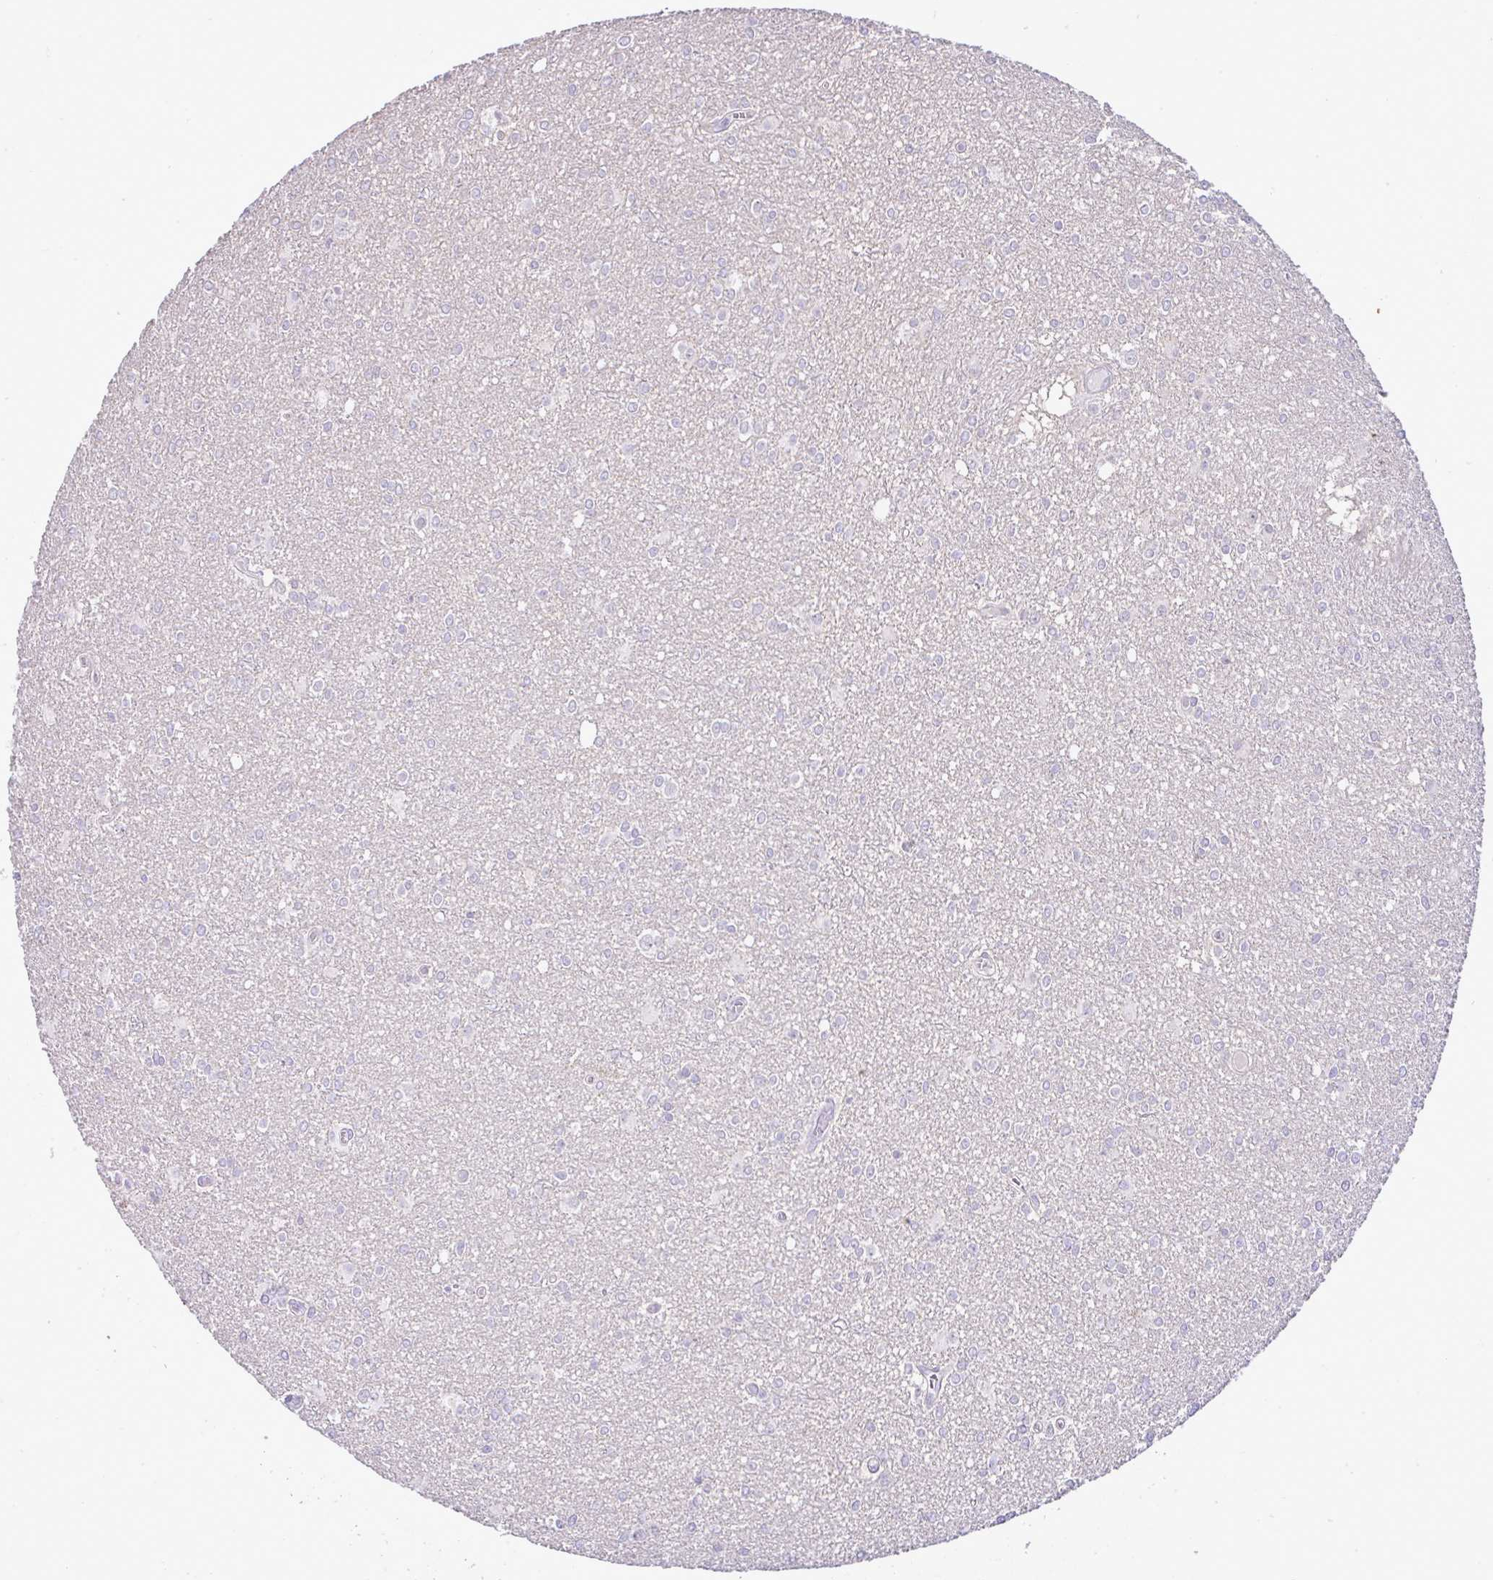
{"staining": {"intensity": "negative", "quantity": "none", "location": "none"}, "tissue": "glioma", "cell_type": "Tumor cells", "image_type": "cancer", "snomed": [{"axis": "morphology", "description": "Glioma, malignant, High grade"}, {"axis": "topography", "description": "Brain"}], "caption": "Immunohistochemistry (IHC) histopathology image of neoplastic tissue: human high-grade glioma (malignant) stained with DAB displays no significant protein positivity in tumor cells. The staining is performed using DAB (3,3'-diaminobenzidine) brown chromogen with nuclei counter-stained in using hematoxylin.", "gene": "CTU1", "patient": {"sex": "male", "age": 48}}